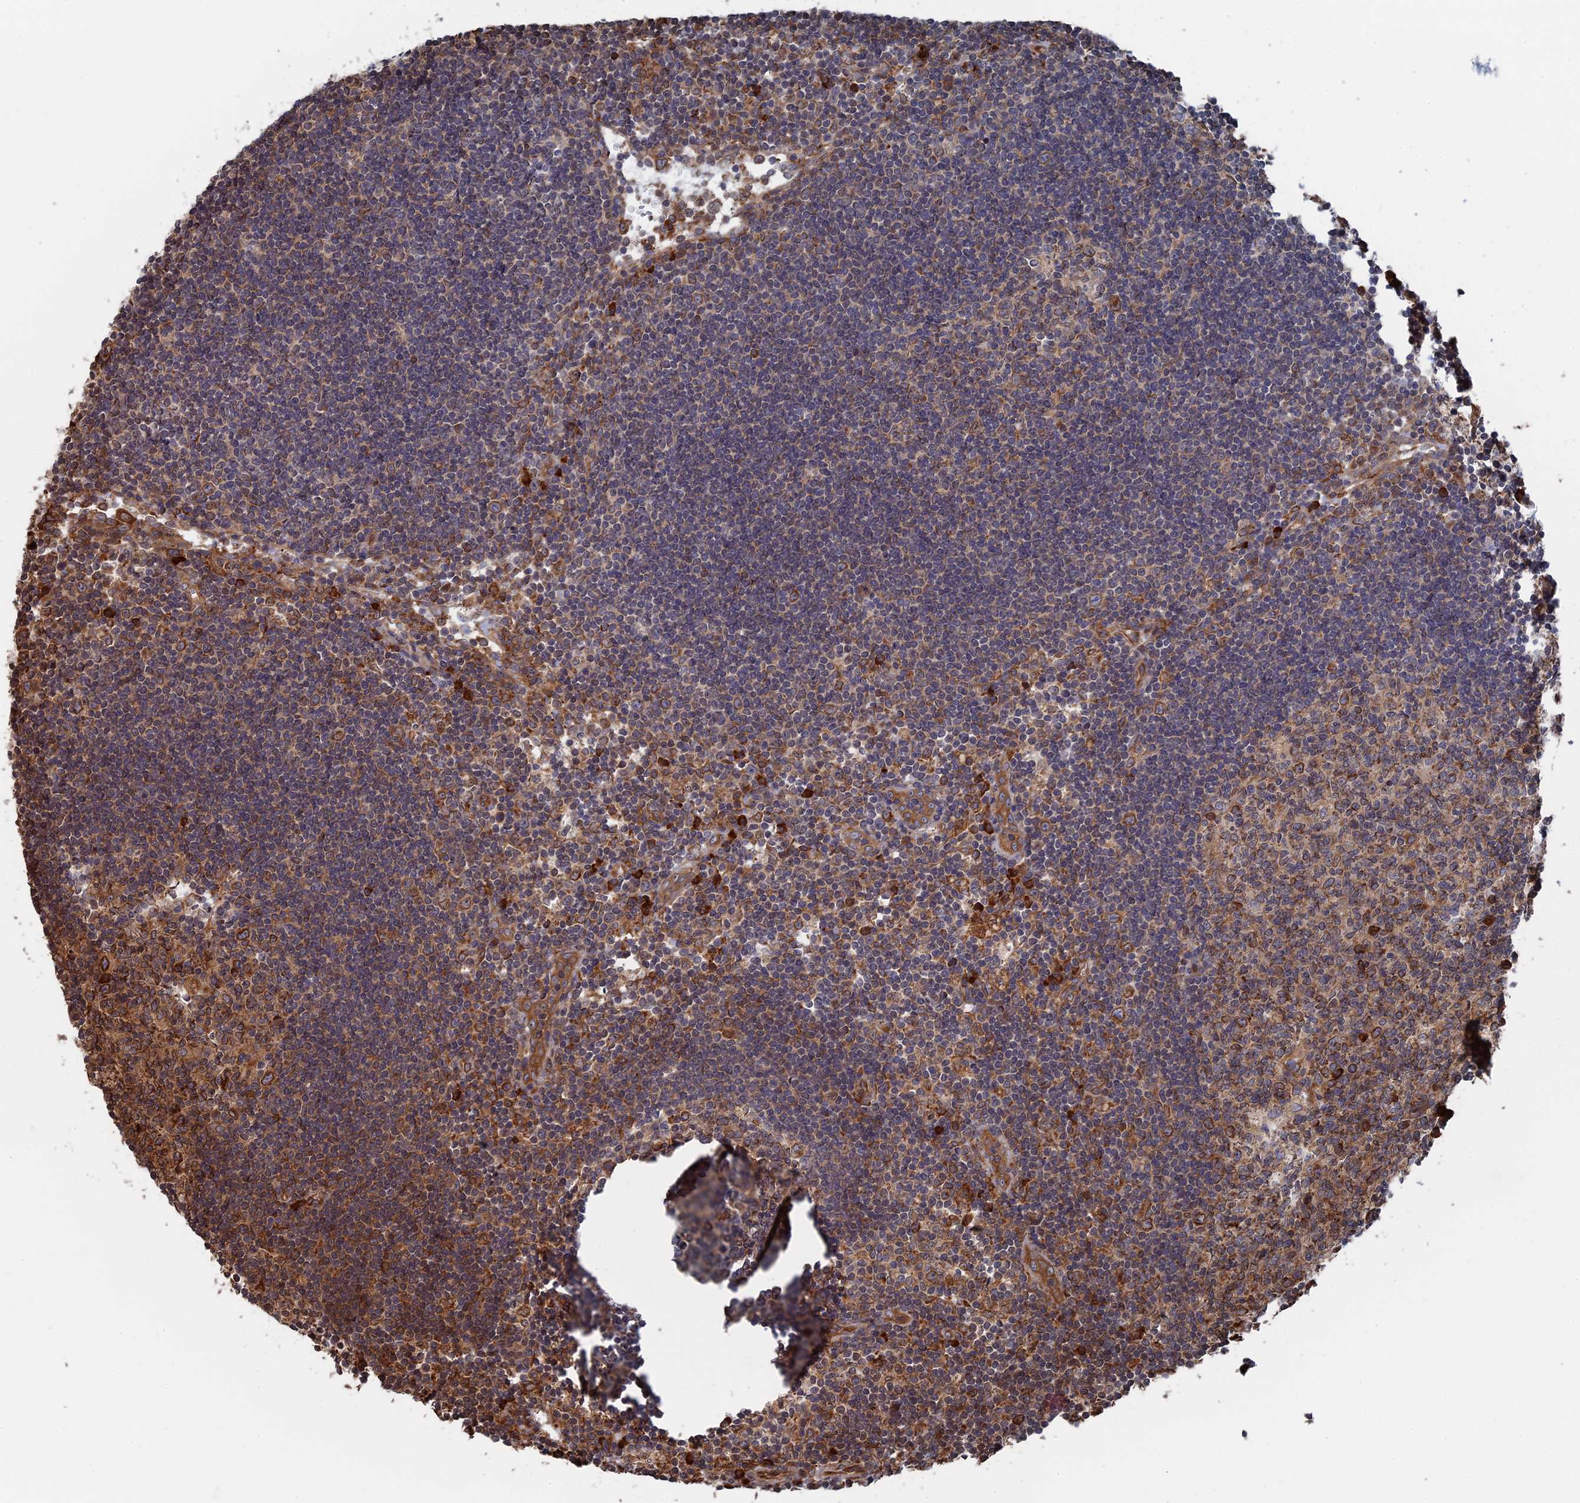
{"staining": {"intensity": "moderate", "quantity": ">75%", "location": "cytoplasmic/membranous"}, "tissue": "lymph node", "cell_type": "Germinal center cells", "image_type": "normal", "snomed": [{"axis": "morphology", "description": "Normal tissue, NOS"}, {"axis": "topography", "description": "Lymph node"}], "caption": "Unremarkable lymph node shows moderate cytoplasmic/membranous positivity in approximately >75% of germinal center cells, visualized by immunohistochemistry. (Brightfield microscopy of DAB IHC at high magnification).", "gene": "BPIFB6", "patient": {"sex": "female", "age": 73}}